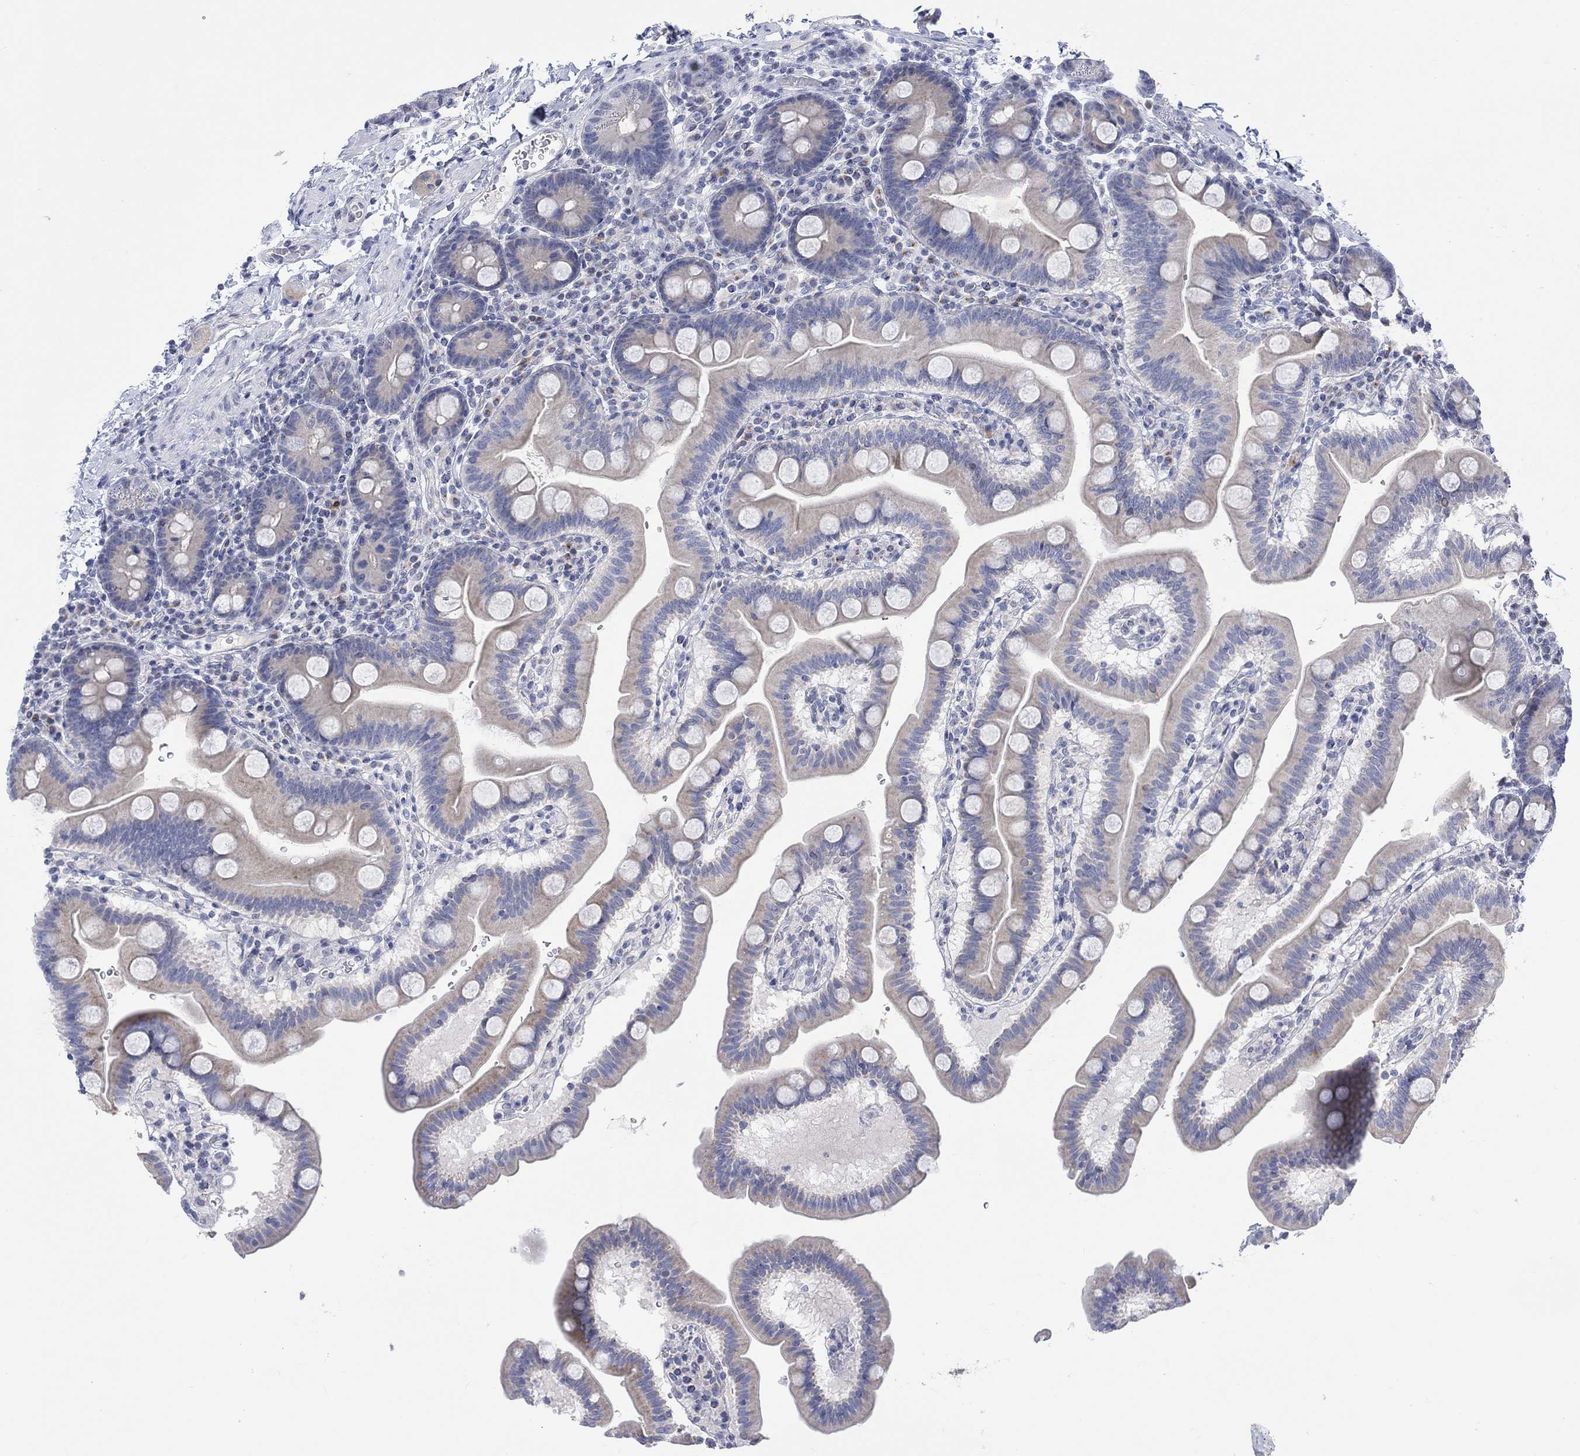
{"staining": {"intensity": "weak", "quantity": "<25%", "location": "cytoplasmic/membranous"}, "tissue": "duodenum", "cell_type": "Glandular cells", "image_type": "normal", "snomed": [{"axis": "morphology", "description": "Normal tissue, NOS"}, {"axis": "topography", "description": "Duodenum"}], "caption": "Glandular cells are negative for brown protein staining in benign duodenum. The staining was performed using DAB to visualize the protein expression in brown, while the nuclei were stained in blue with hematoxylin (Magnification: 20x).", "gene": "DCX", "patient": {"sex": "male", "age": 59}}